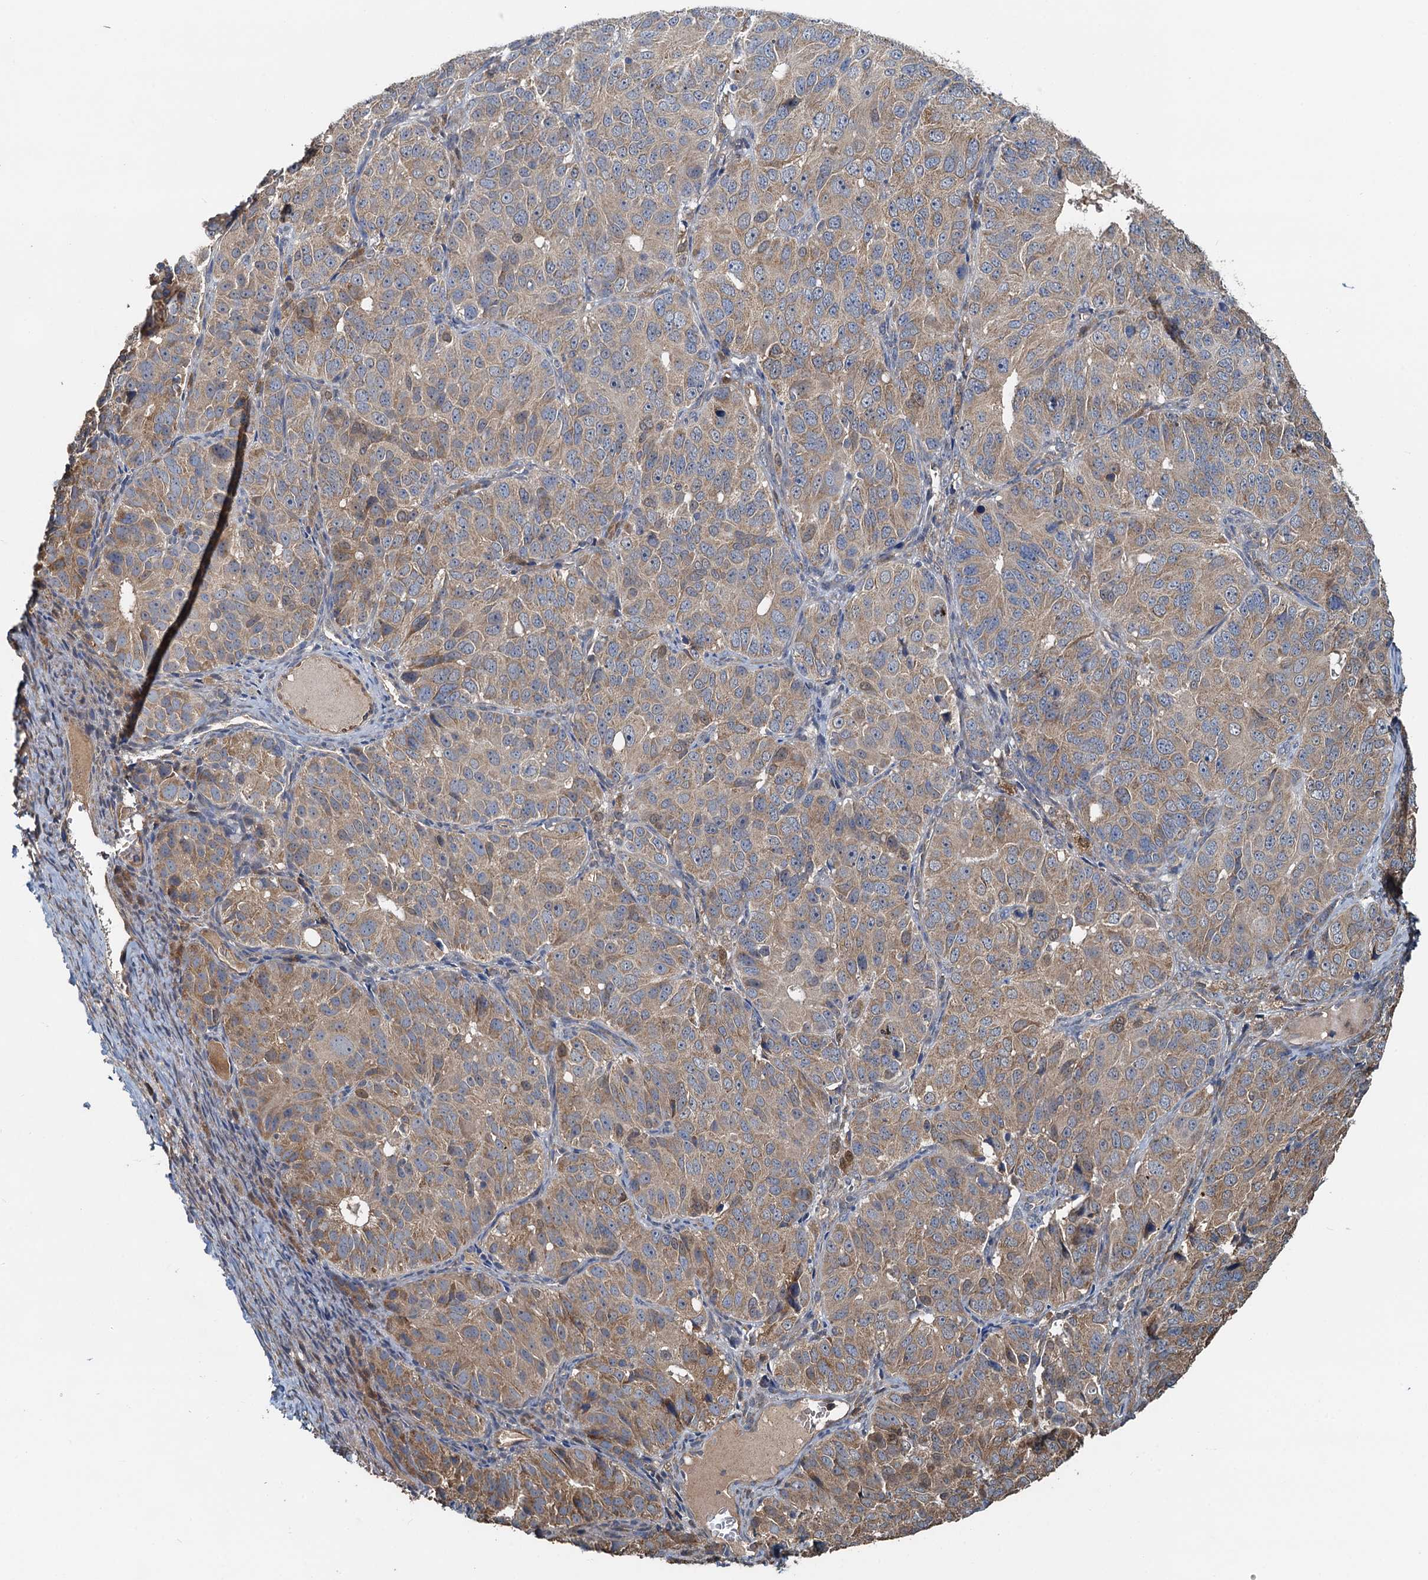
{"staining": {"intensity": "moderate", "quantity": "25%-75%", "location": "cytoplasmic/membranous"}, "tissue": "ovarian cancer", "cell_type": "Tumor cells", "image_type": "cancer", "snomed": [{"axis": "morphology", "description": "Carcinoma, endometroid"}, {"axis": "topography", "description": "Ovary"}], "caption": "A micrograph showing moderate cytoplasmic/membranous staining in about 25%-75% of tumor cells in ovarian cancer, as visualized by brown immunohistochemical staining.", "gene": "HYI", "patient": {"sex": "female", "age": 51}}